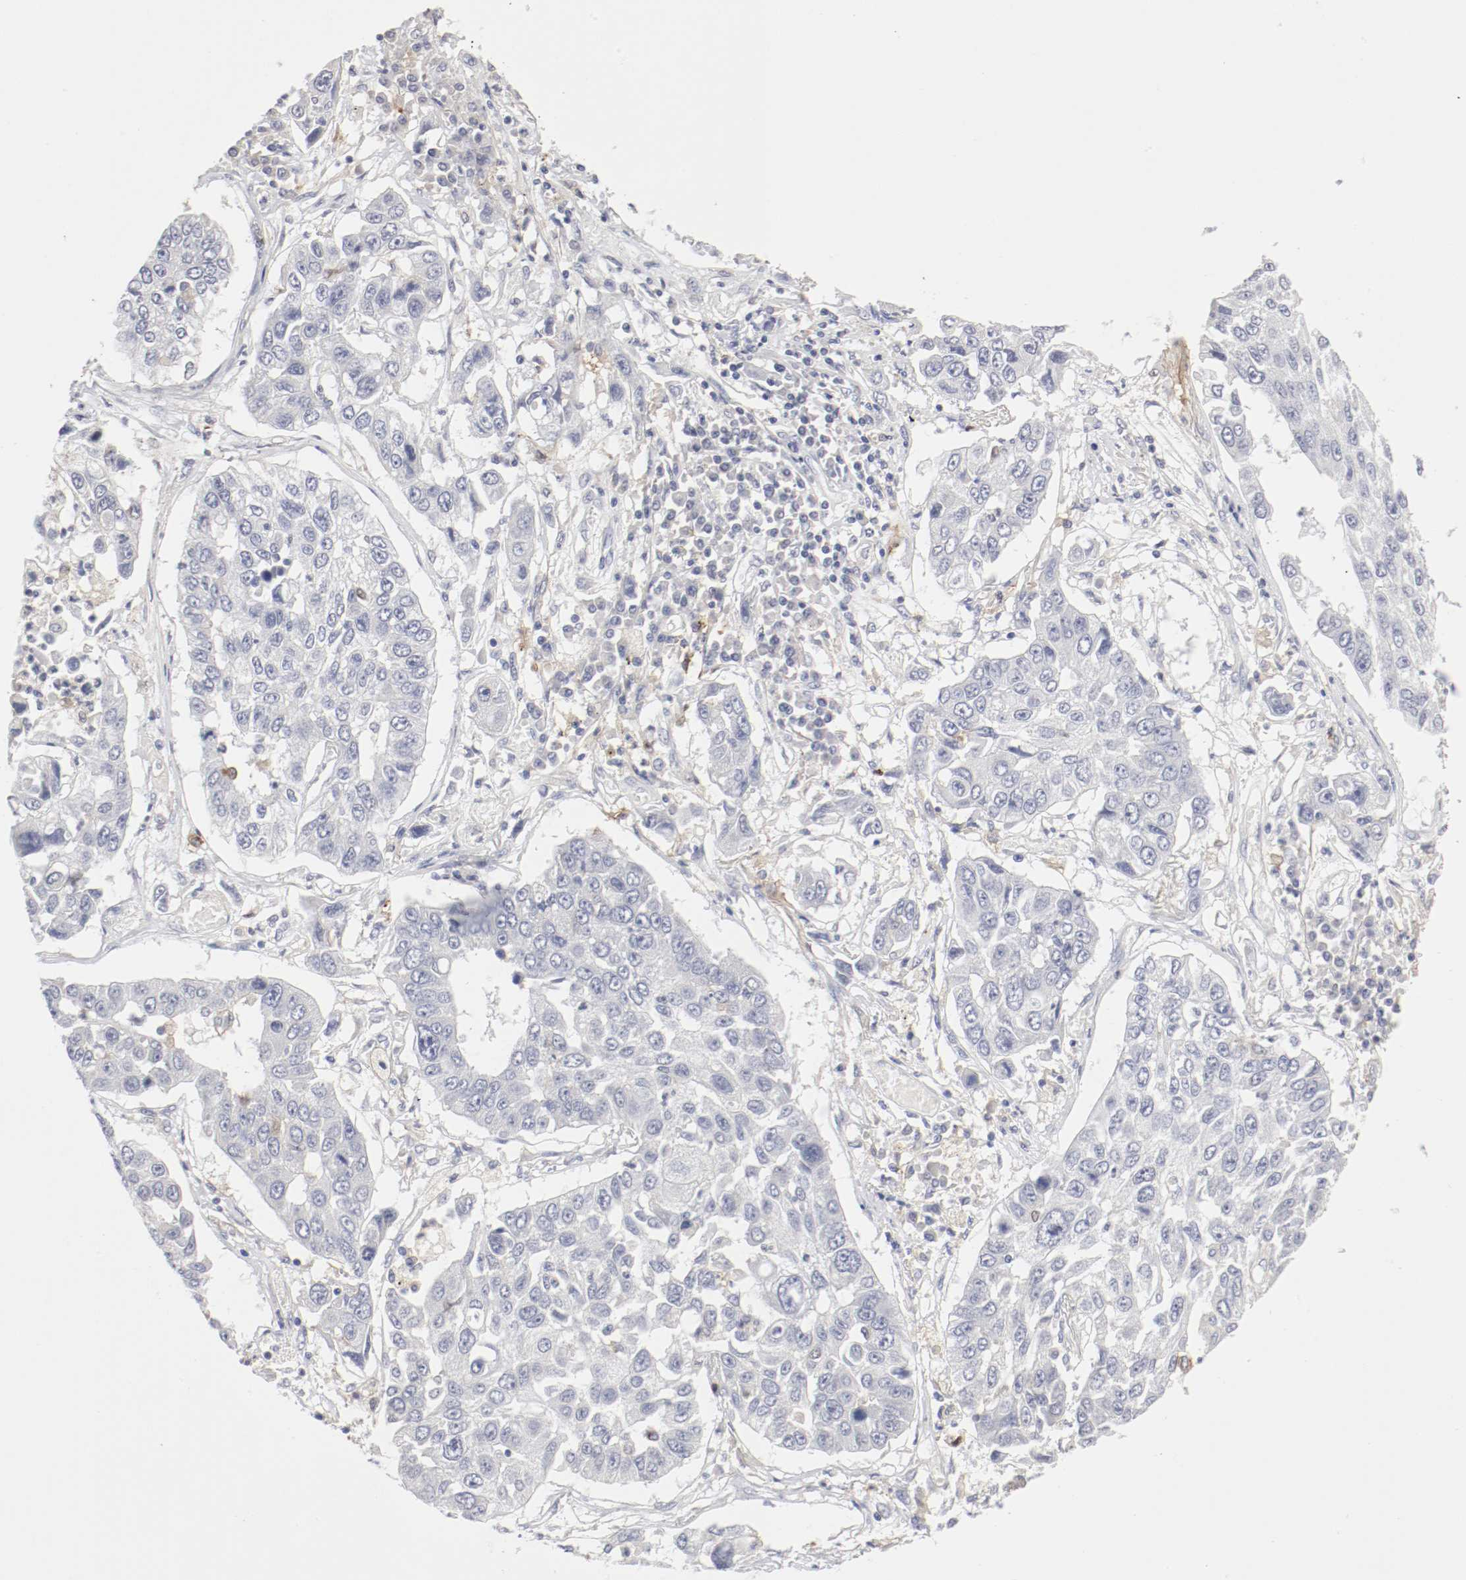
{"staining": {"intensity": "weak", "quantity": "<25%", "location": "cytoplasmic/membranous"}, "tissue": "lung cancer", "cell_type": "Tumor cells", "image_type": "cancer", "snomed": [{"axis": "morphology", "description": "Squamous cell carcinoma, NOS"}, {"axis": "topography", "description": "Lung"}], "caption": "A high-resolution photomicrograph shows IHC staining of lung cancer, which demonstrates no significant positivity in tumor cells.", "gene": "ITGAX", "patient": {"sex": "male", "age": 71}}